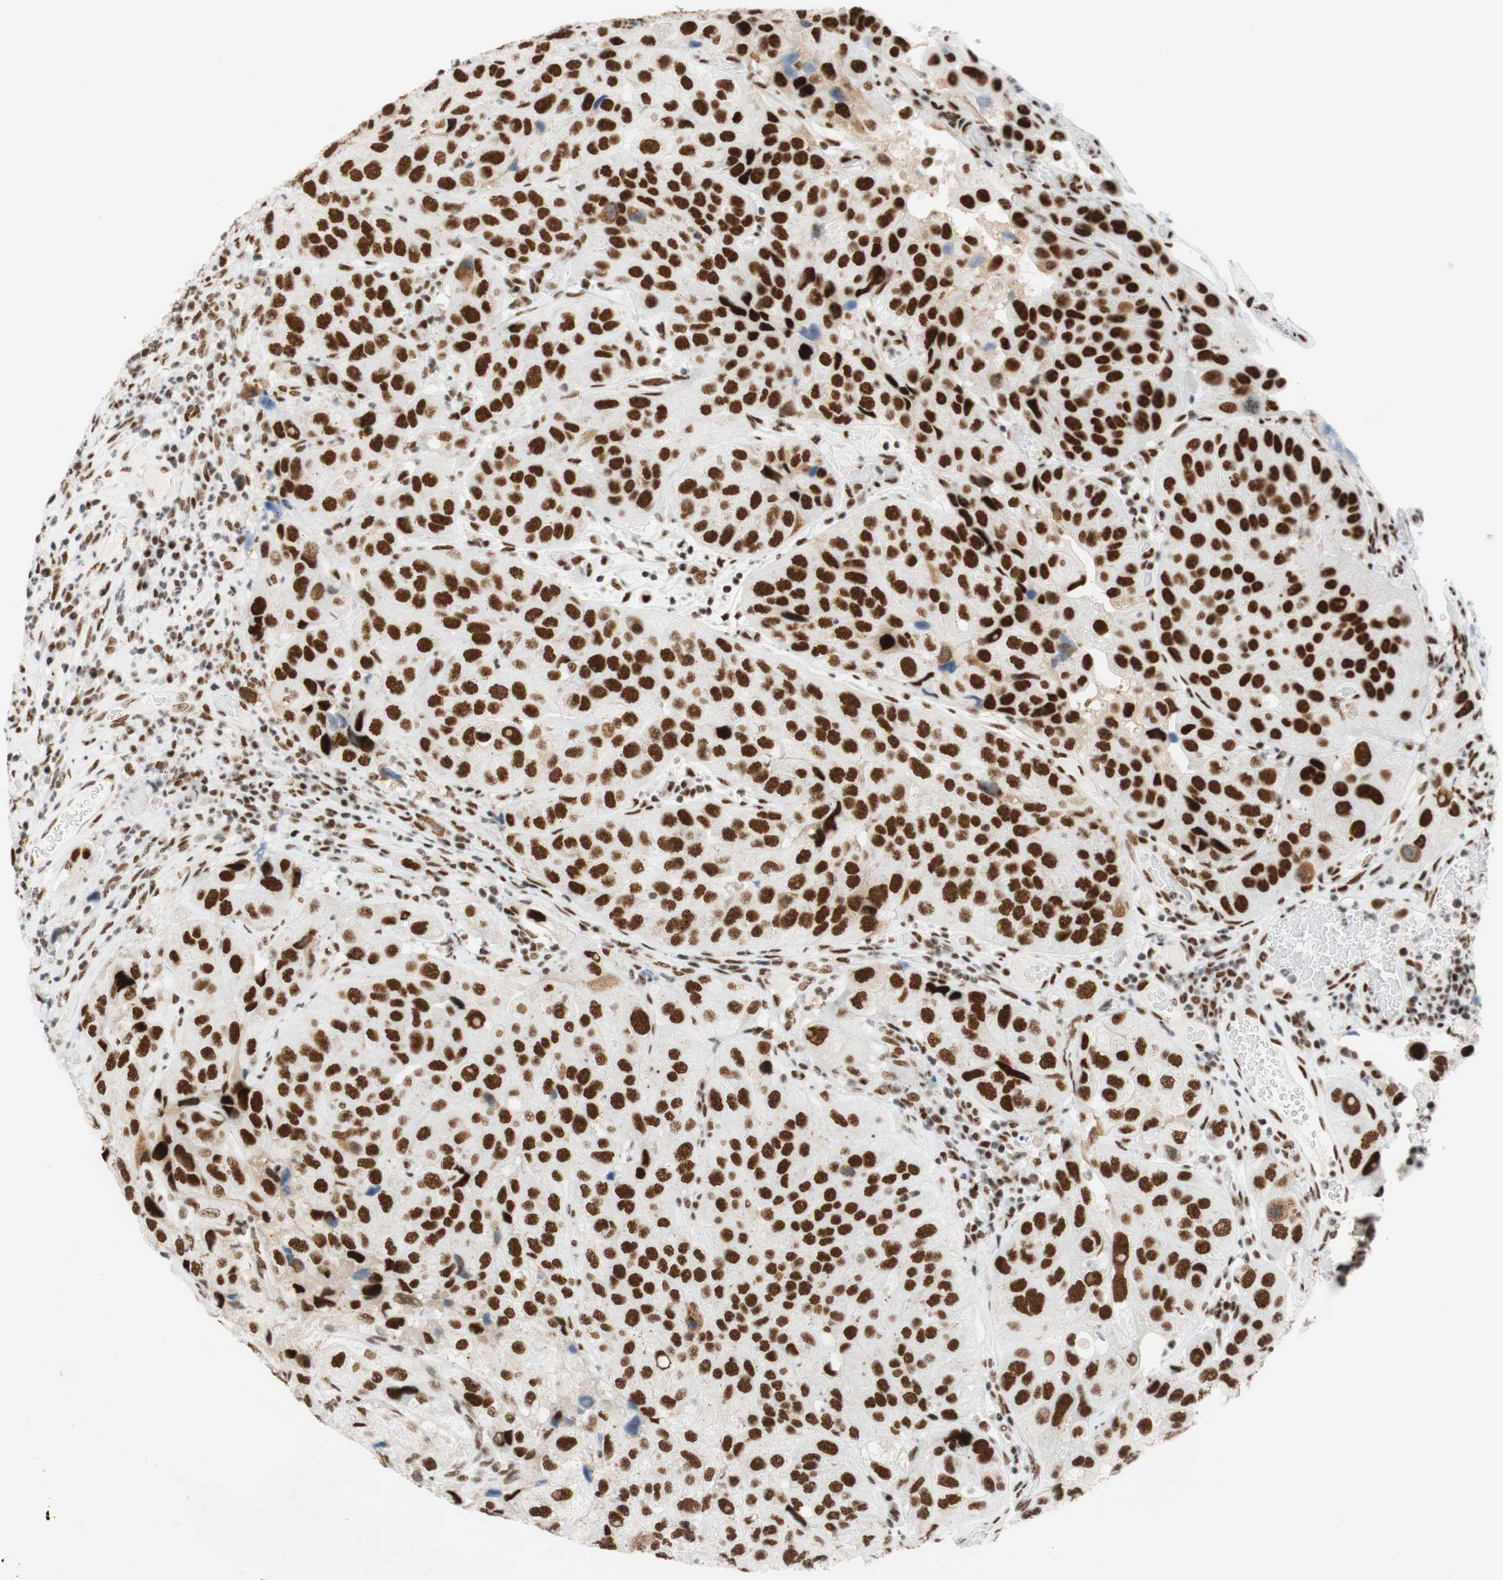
{"staining": {"intensity": "moderate", "quantity": ">75%", "location": "nuclear"}, "tissue": "urothelial cancer", "cell_type": "Tumor cells", "image_type": "cancer", "snomed": [{"axis": "morphology", "description": "Urothelial carcinoma, High grade"}, {"axis": "topography", "description": "Urinary bladder"}], "caption": "This is a micrograph of immunohistochemistry (IHC) staining of urothelial carcinoma (high-grade), which shows moderate staining in the nuclear of tumor cells.", "gene": "RNF20", "patient": {"sex": "female", "age": 64}}